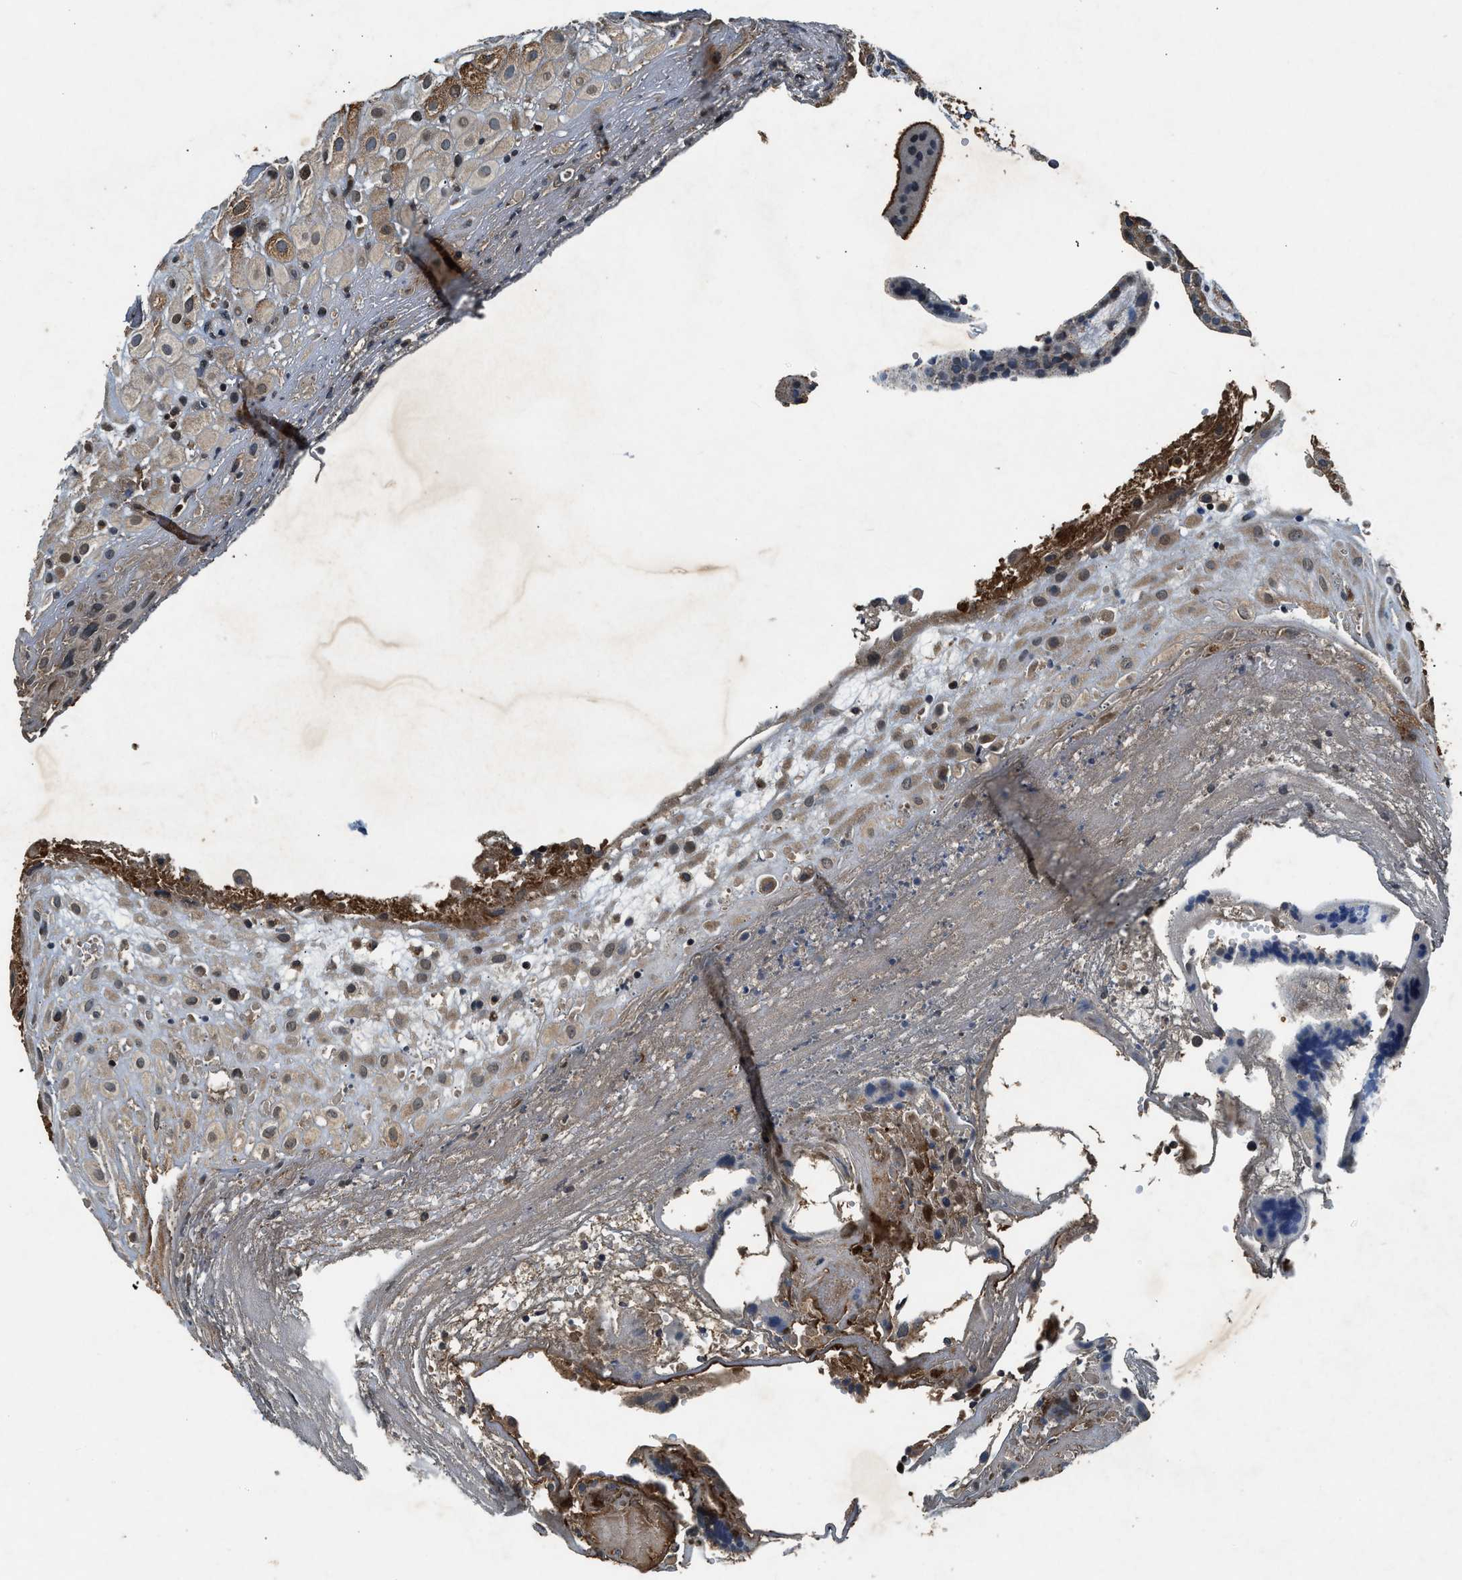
{"staining": {"intensity": "moderate", "quantity": ">75%", "location": "cytoplasmic/membranous"}, "tissue": "placenta", "cell_type": "Decidual cells", "image_type": "normal", "snomed": [{"axis": "morphology", "description": "Normal tissue, NOS"}, {"axis": "topography", "description": "Placenta"}], "caption": "Immunohistochemical staining of unremarkable human placenta reveals >75% levels of moderate cytoplasmic/membranous protein staining in approximately >75% of decidual cells. The staining is performed using DAB (3,3'-diaminobenzidine) brown chromogen to label protein expression. The nuclei are counter-stained blue using hematoxylin.", "gene": "RPS6KB1", "patient": {"sex": "female", "age": 18}}